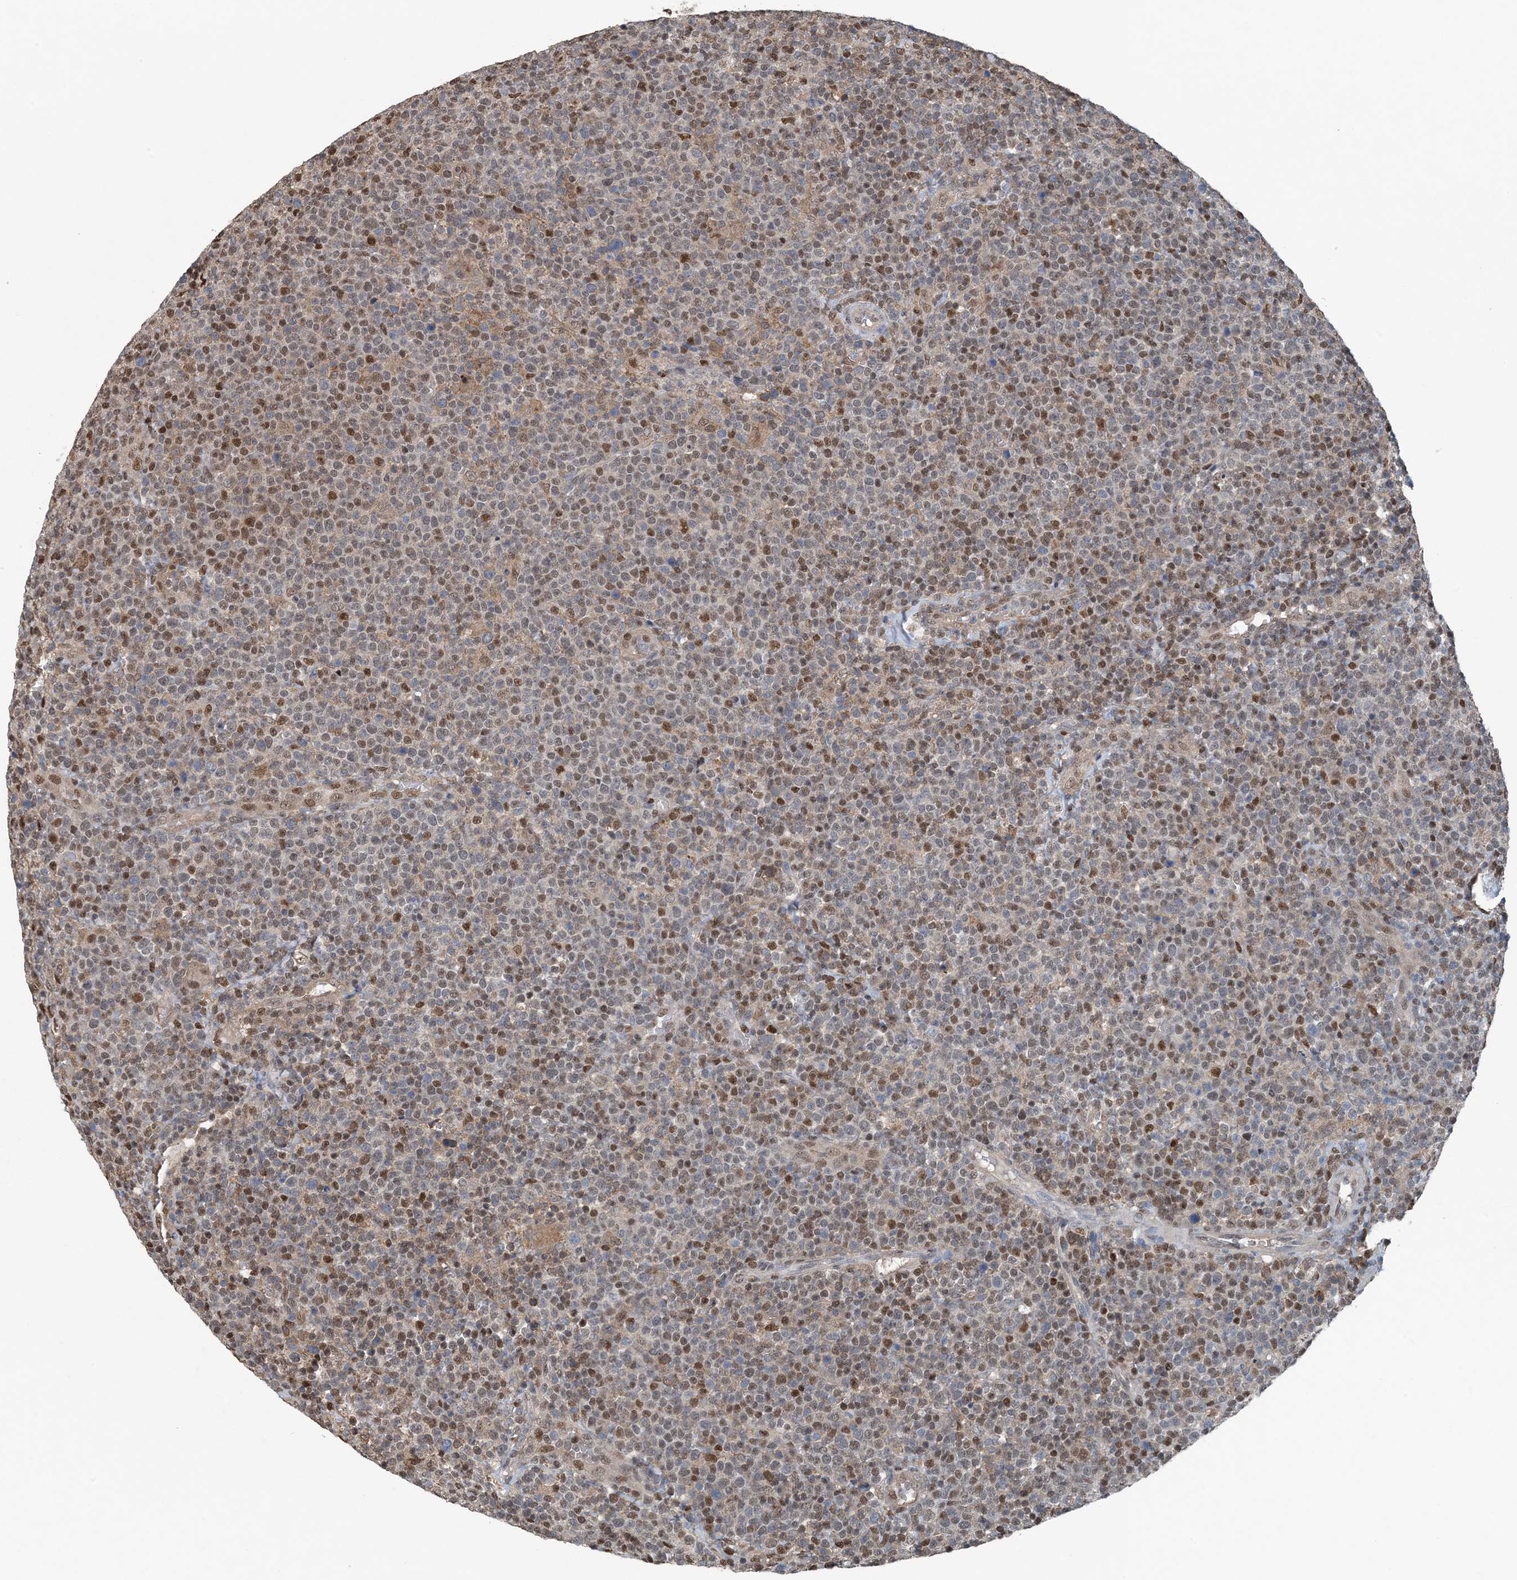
{"staining": {"intensity": "moderate", "quantity": "25%-75%", "location": "nuclear"}, "tissue": "lymphoma", "cell_type": "Tumor cells", "image_type": "cancer", "snomed": [{"axis": "morphology", "description": "Malignant lymphoma, non-Hodgkin's type, High grade"}, {"axis": "topography", "description": "Lymph node"}], "caption": "IHC micrograph of malignant lymphoma, non-Hodgkin's type (high-grade) stained for a protein (brown), which shows medium levels of moderate nuclear positivity in approximately 25%-75% of tumor cells.", "gene": "HIKESHI", "patient": {"sex": "male", "age": 61}}